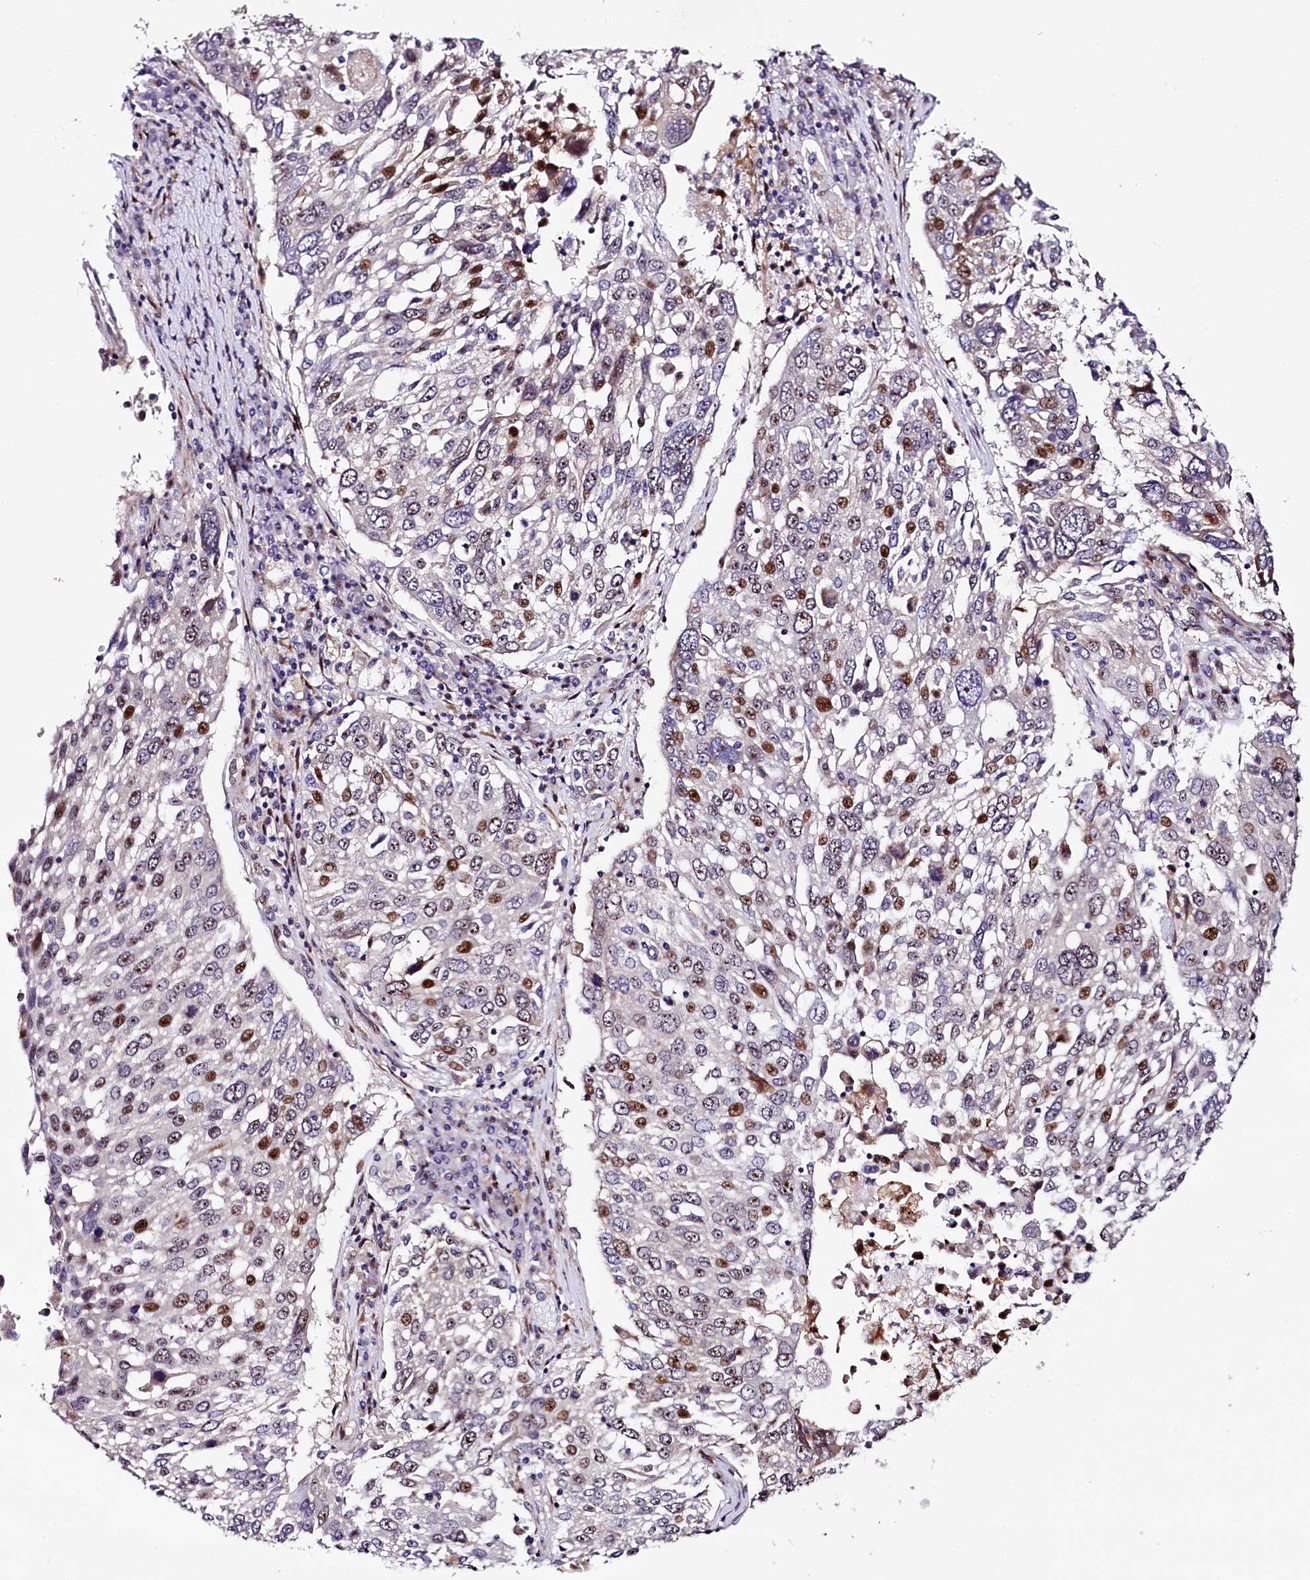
{"staining": {"intensity": "strong", "quantity": "<25%", "location": "nuclear"}, "tissue": "lung cancer", "cell_type": "Tumor cells", "image_type": "cancer", "snomed": [{"axis": "morphology", "description": "Squamous cell carcinoma, NOS"}, {"axis": "topography", "description": "Lung"}], "caption": "There is medium levels of strong nuclear expression in tumor cells of lung squamous cell carcinoma, as demonstrated by immunohistochemical staining (brown color).", "gene": "TRMT112", "patient": {"sex": "male", "age": 65}}